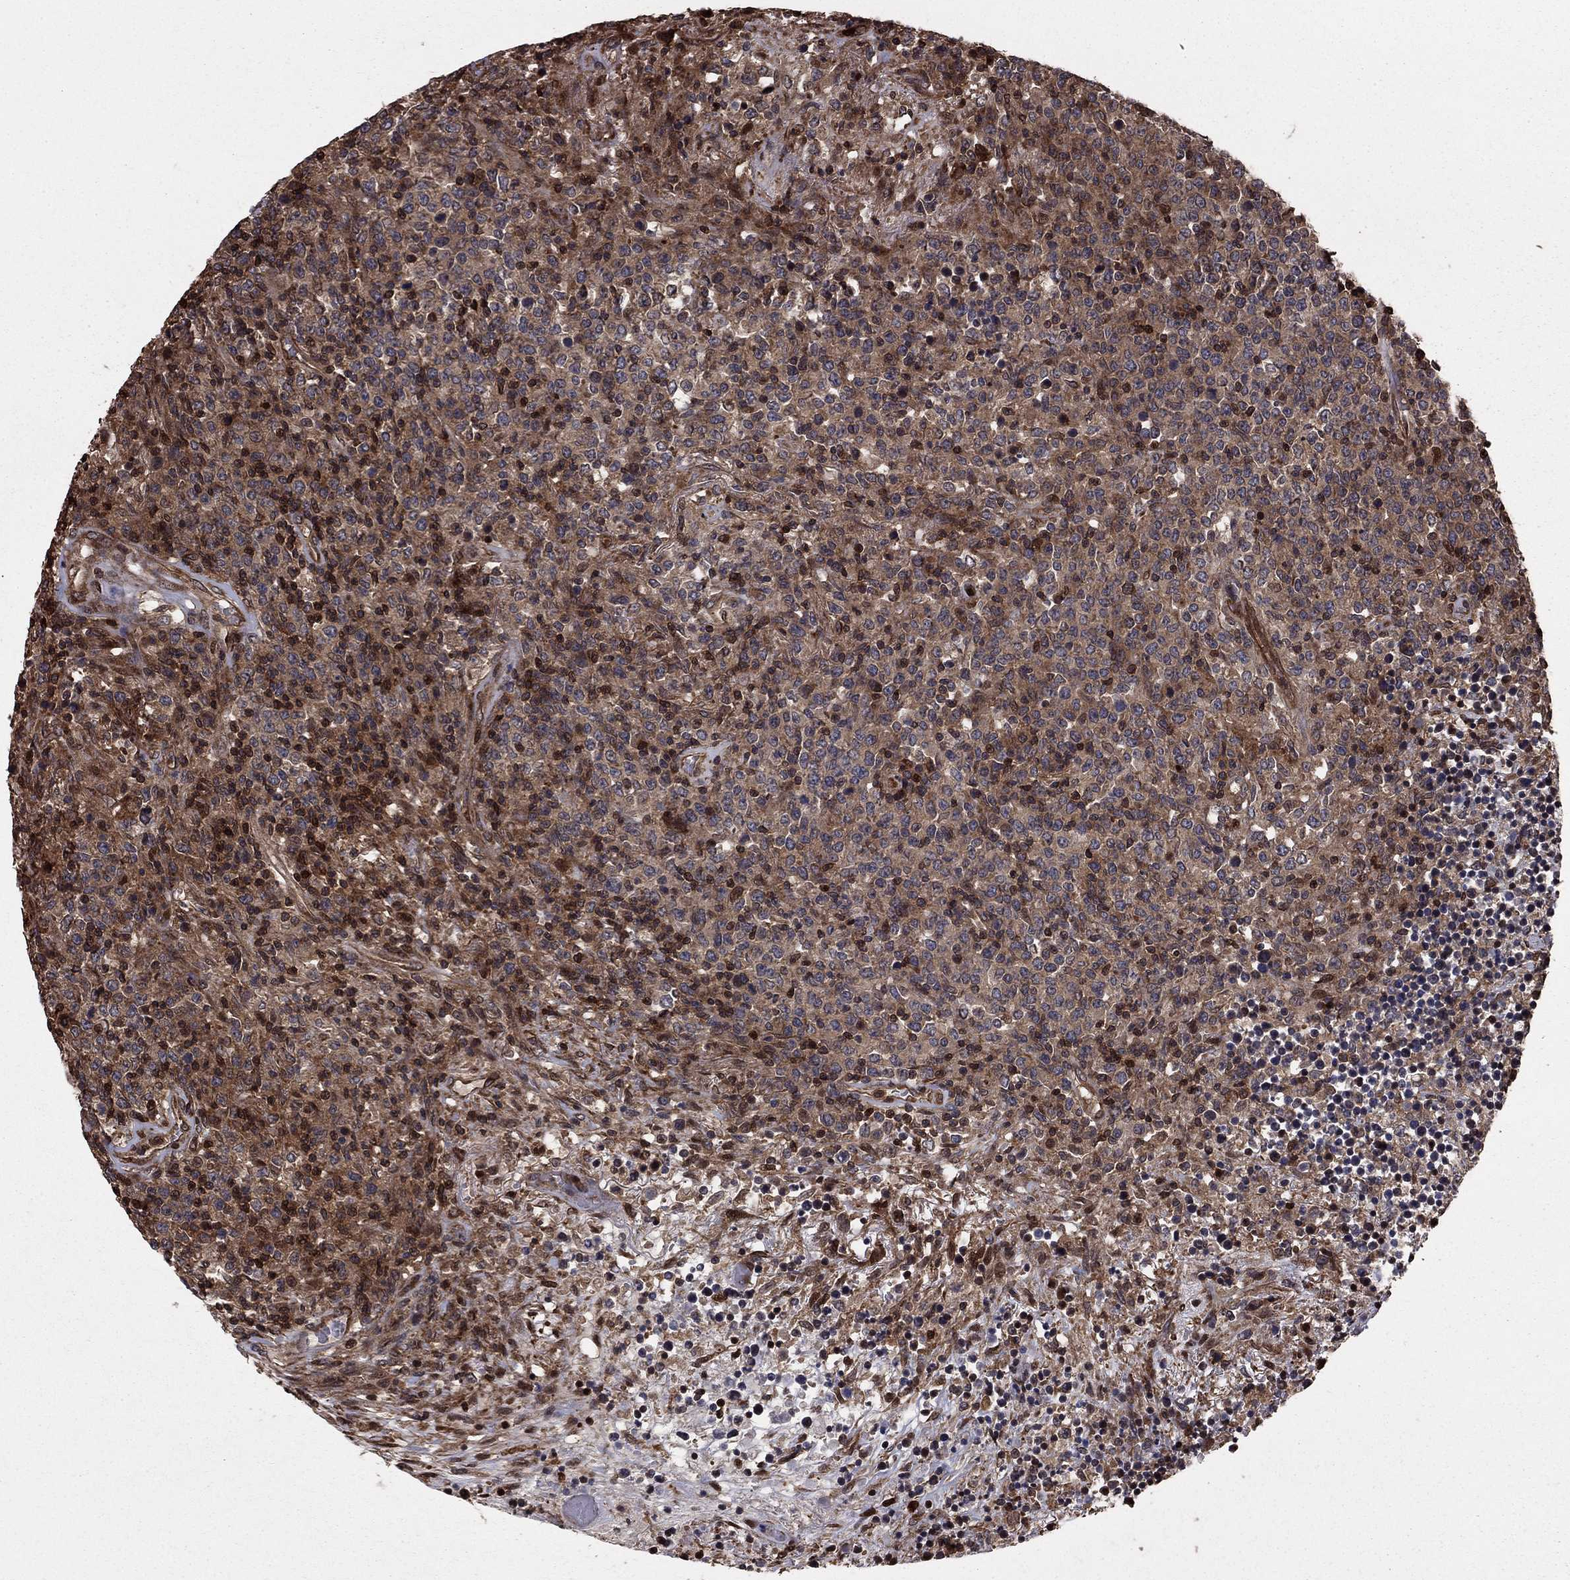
{"staining": {"intensity": "moderate", "quantity": ">75%", "location": "cytoplasmic/membranous,nuclear"}, "tissue": "lymphoma", "cell_type": "Tumor cells", "image_type": "cancer", "snomed": [{"axis": "morphology", "description": "Malignant lymphoma, non-Hodgkin's type, High grade"}, {"axis": "topography", "description": "Lung"}], "caption": "The immunohistochemical stain labels moderate cytoplasmic/membranous and nuclear expression in tumor cells of lymphoma tissue. (Brightfield microscopy of DAB IHC at high magnification).", "gene": "GYG1", "patient": {"sex": "male", "age": 79}}